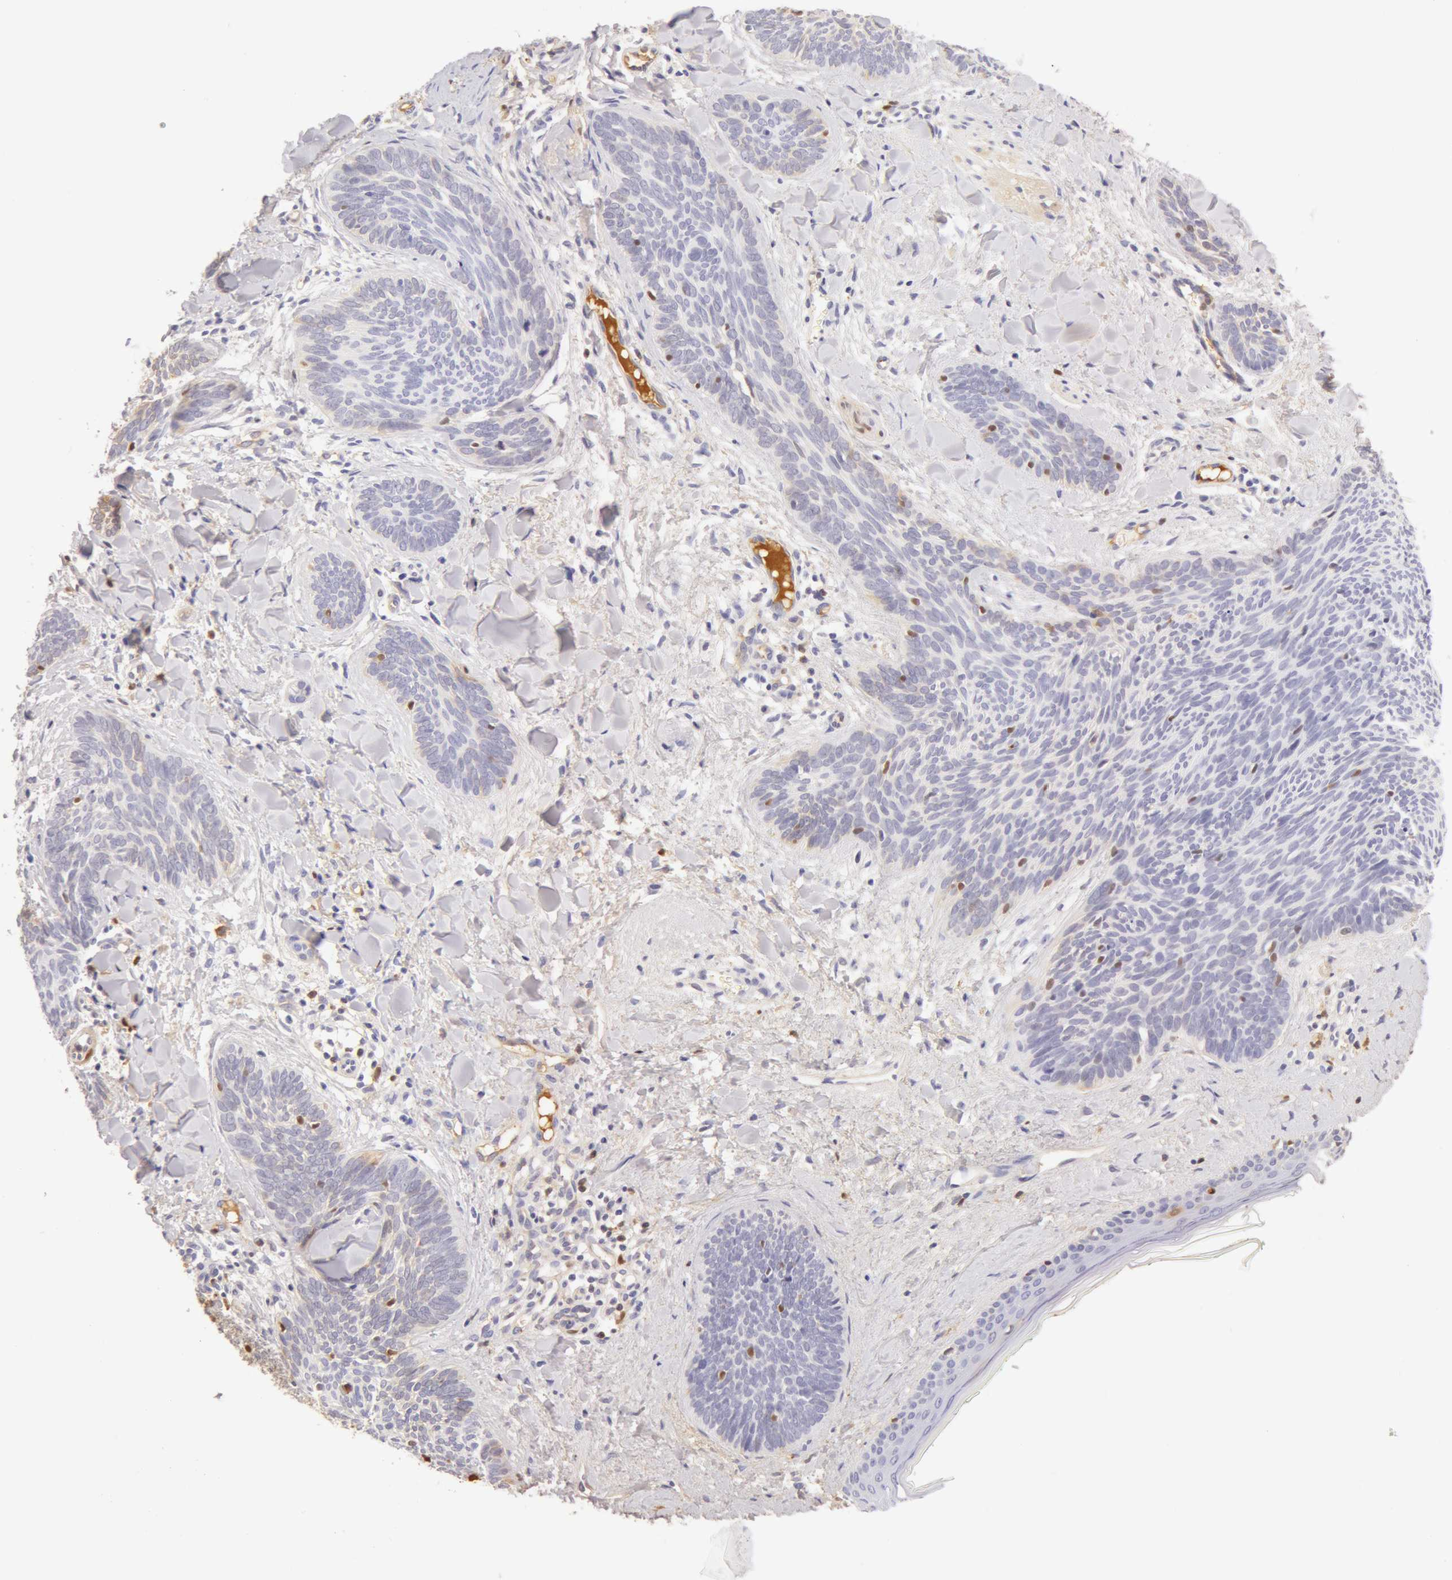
{"staining": {"intensity": "weak", "quantity": "<25%", "location": "nuclear"}, "tissue": "skin cancer", "cell_type": "Tumor cells", "image_type": "cancer", "snomed": [{"axis": "morphology", "description": "Basal cell carcinoma"}, {"axis": "topography", "description": "Skin"}], "caption": "A micrograph of skin basal cell carcinoma stained for a protein exhibits no brown staining in tumor cells.", "gene": "AHSG", "patient": {"sex": "female", "age": 81}}